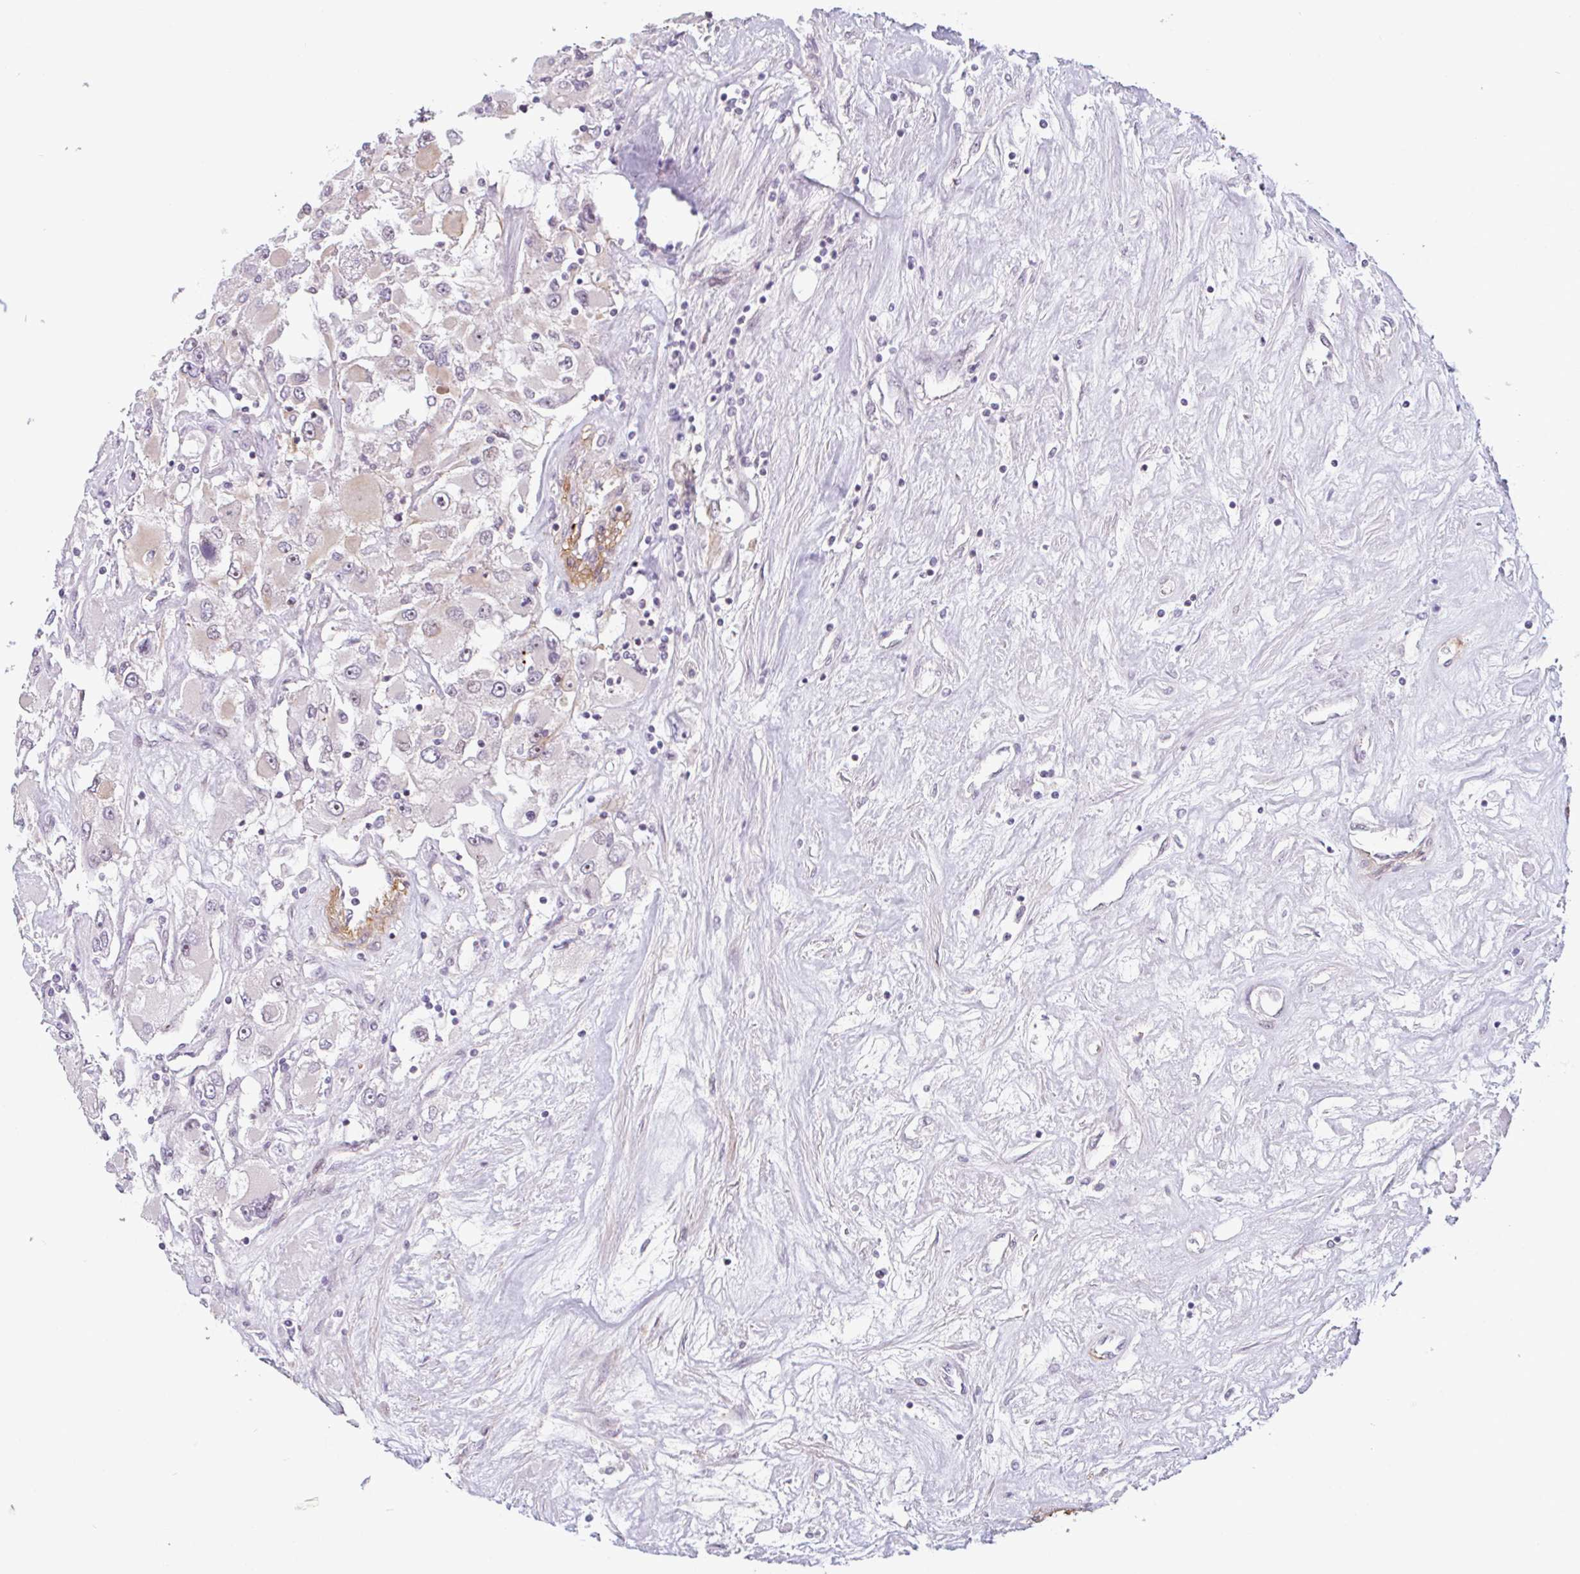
{"staining": {"intensity": "negative", "quantity": "none", "location": "none"}, "tissue": "renal cancer", "cell_type": "Tumor cells", "image_type": "cancer", "snomed": [{"axis": "morphology", "description": "Adenocarcinoma, NOS"}, {"axis": "topography", "description": "Kidney"}], "caption": "Micrograph shows no significant protein expression in tumor cells of renal adenocarcinoma.", "gene": "TMEM119", "patient": {"sex": "female", "age": 52}}